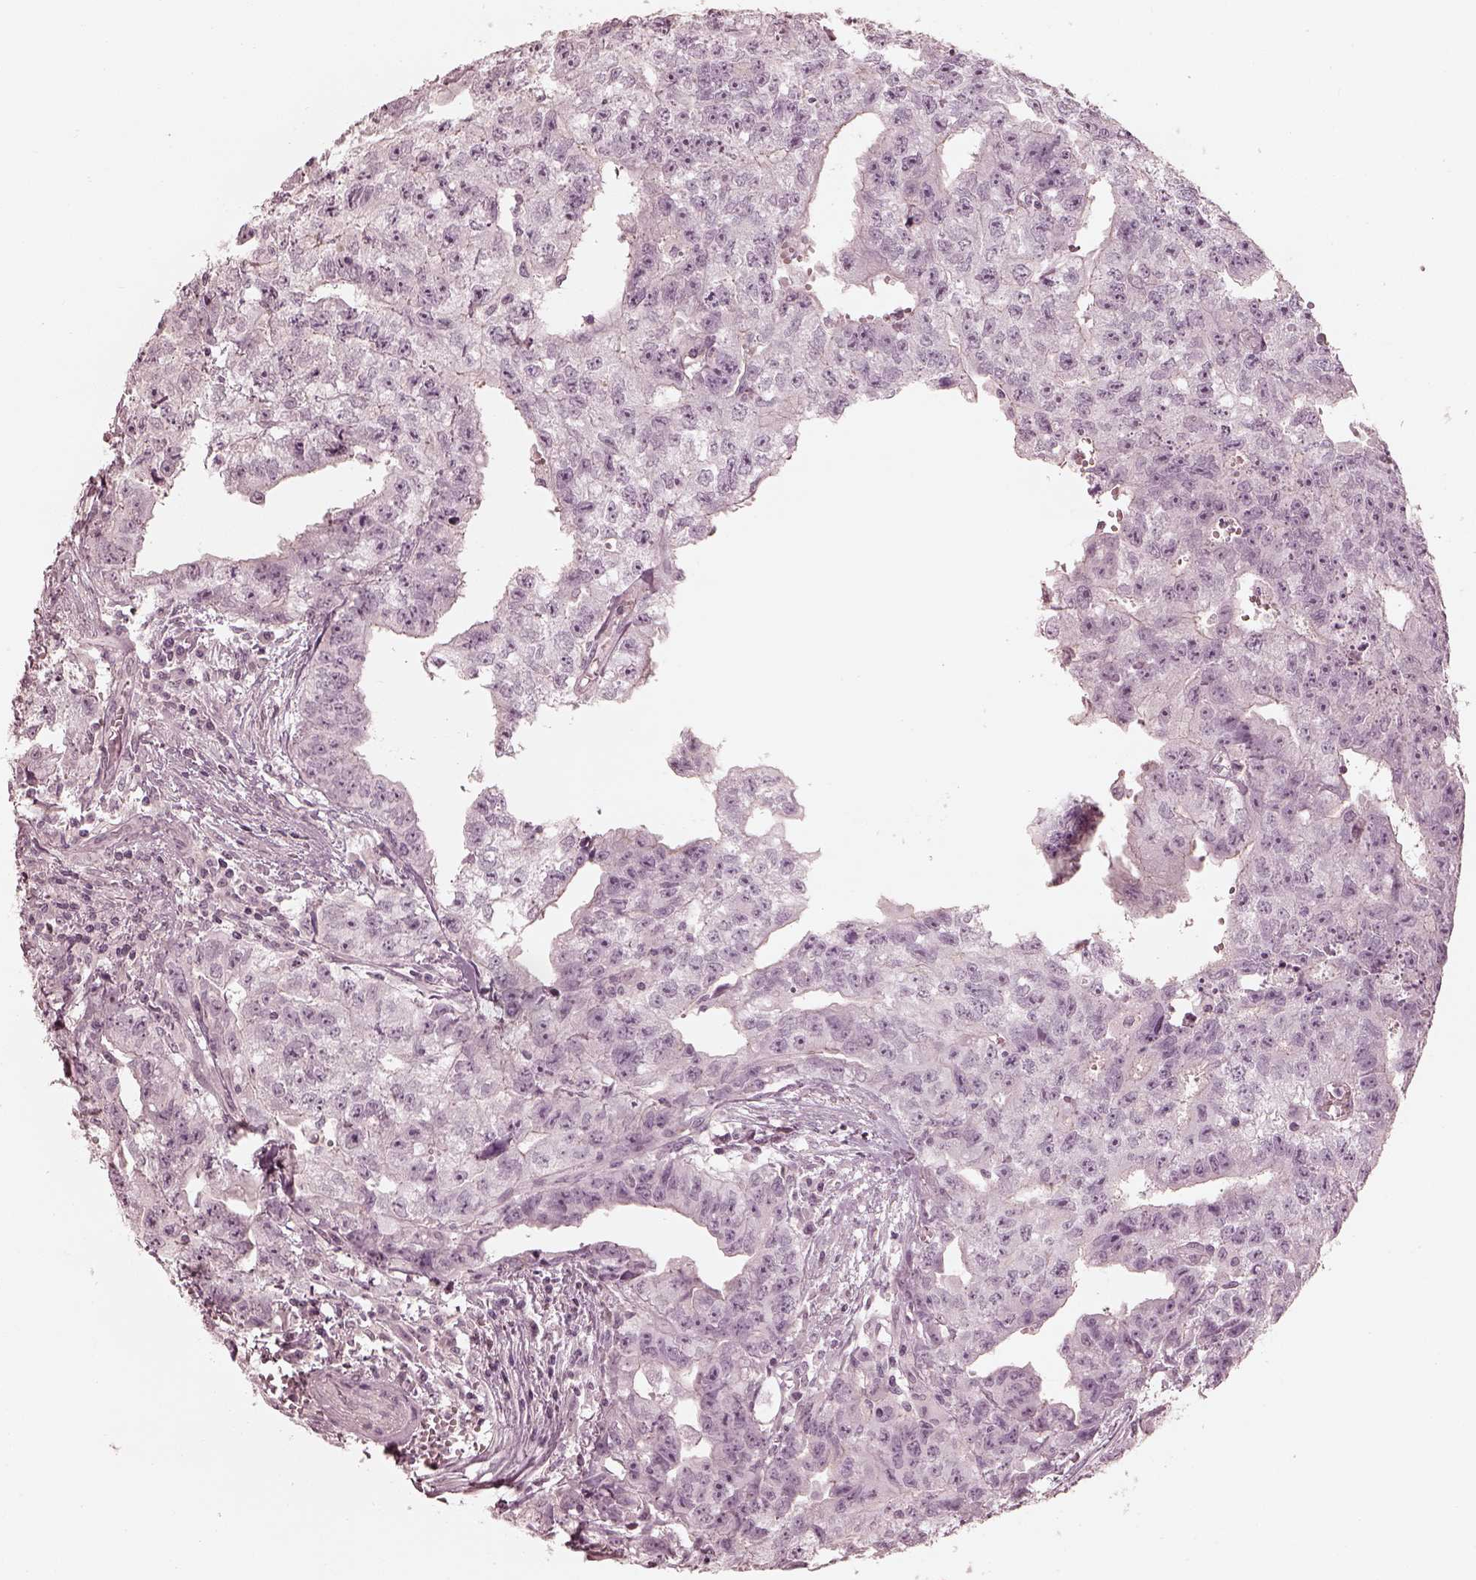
{"staining": {"intensity": "negative", "quantity": "none", "location": "none"}, "tissue": "testis cancer", "cell_type": "Tumor cells", "image_type": "cancer", "snomed": [{"axis": "morphology", "description": "Carcinoma, Embryonal, NOS"}, {"axis": "morphology", "description": "Teratoma, malignant, NOS"}, {"axis": "topography", "description": "Testis"}], "caption": "The immunohistochemistry histopathology image has no significant expression in tumor cells of testis cancer tissue. (Stains: DAB (3,3'-diaminobenzidine) immunohistochemistry with hematoxylin counter stain, Microscopy: brightfield microscopy at high magnification).", "gene": "ADRB3", "patient": {"sex": "male", "age": 24}}